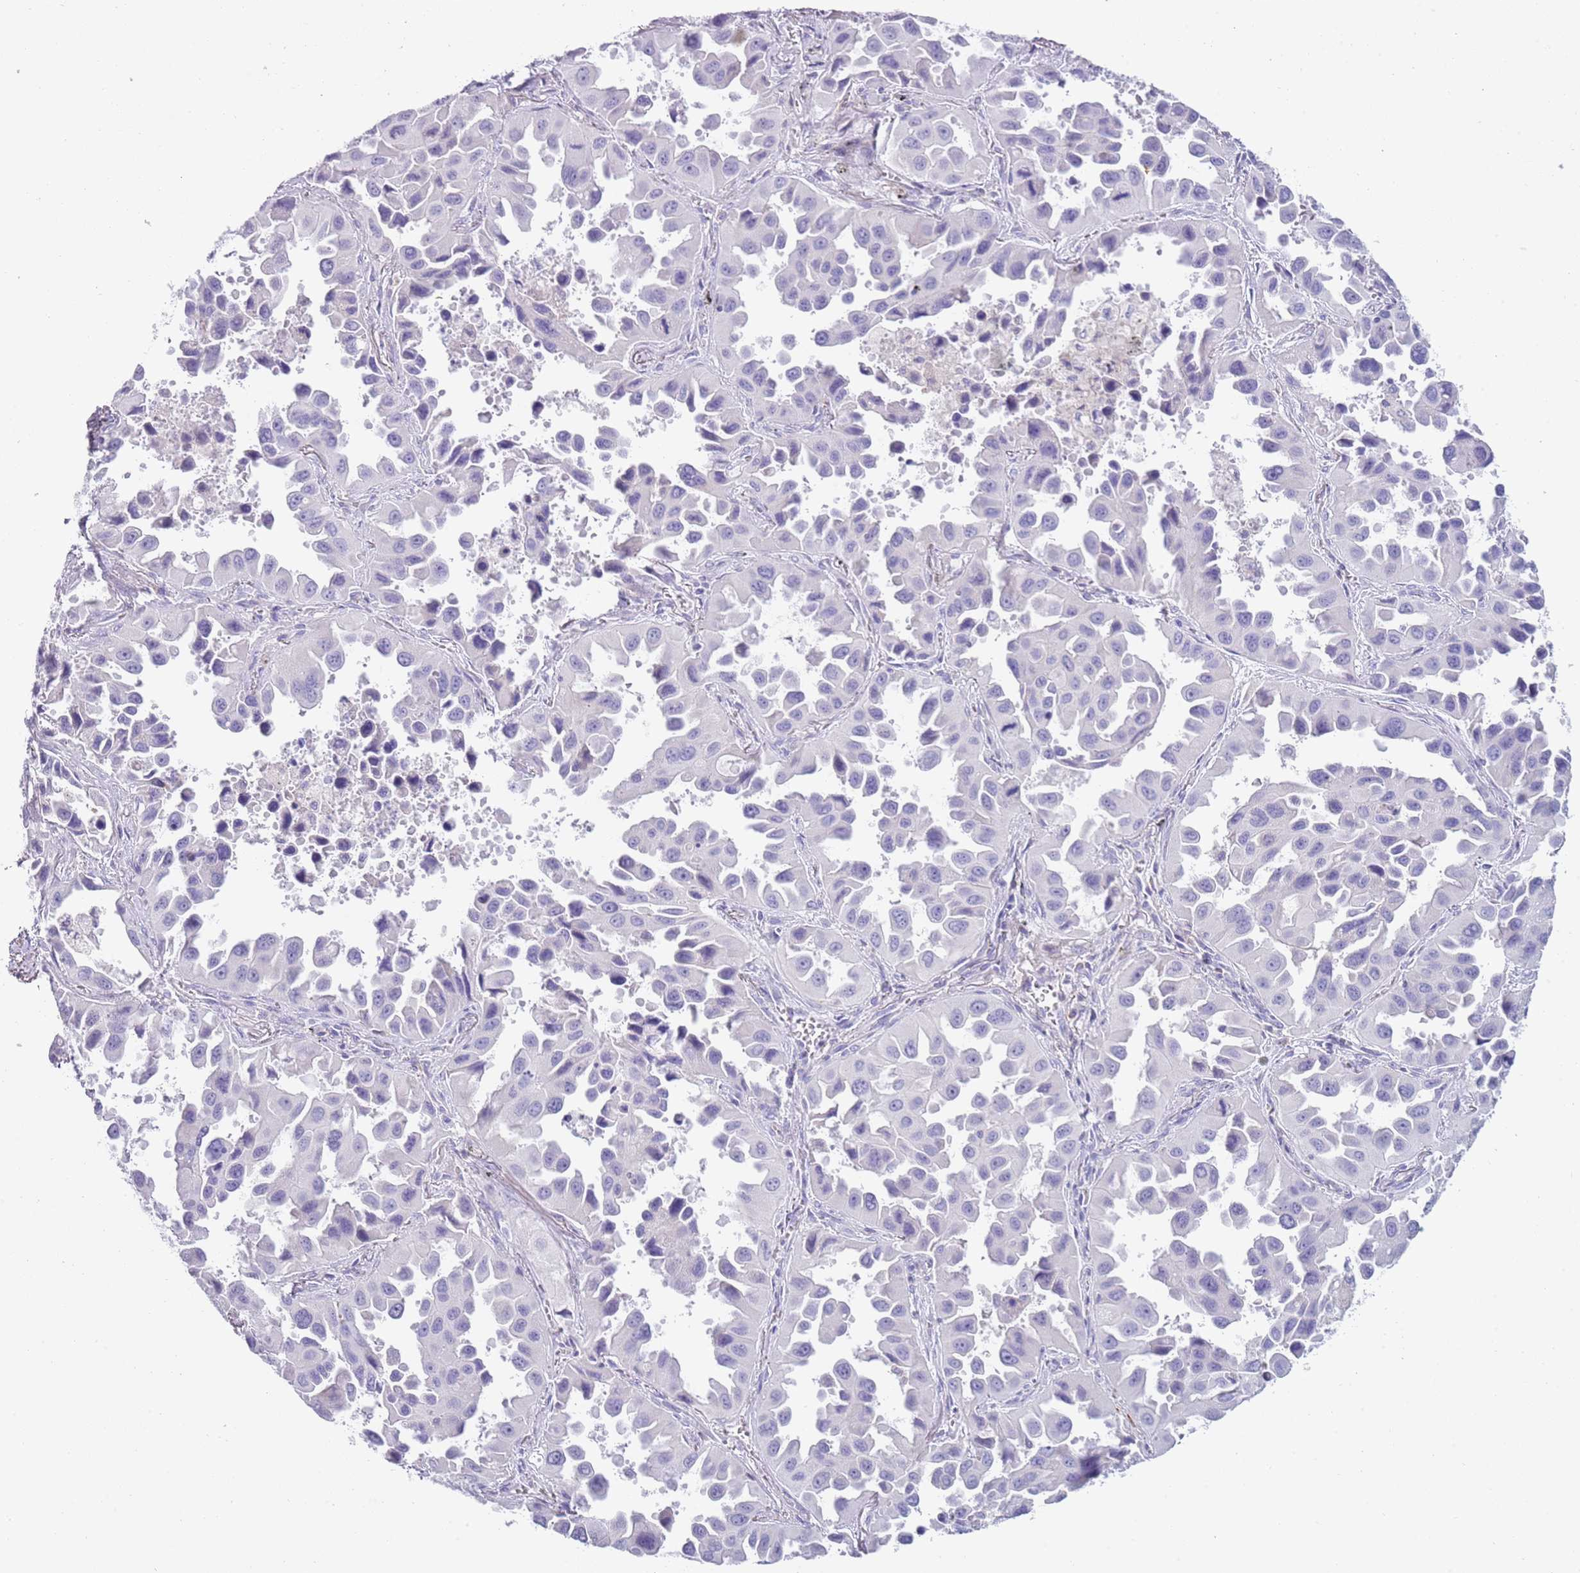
{"staining": {"intensity": "negative", "quantity": "none", "location": "none"}, "tissue": "lung cancer", "cell_type": "Tumor cells", "image_type": "cancer", "snomed": [{"axis": "morphology", "description": "Adenocarcinoma, NOS"}, {"axis": "topography", "description": "Lung"}], "caption": "Tumor cells show no significant expression in lung cancer (adenocarcinoma).", "gene": "NBPF20", "patient": {"sex": "male", "age": 66}}